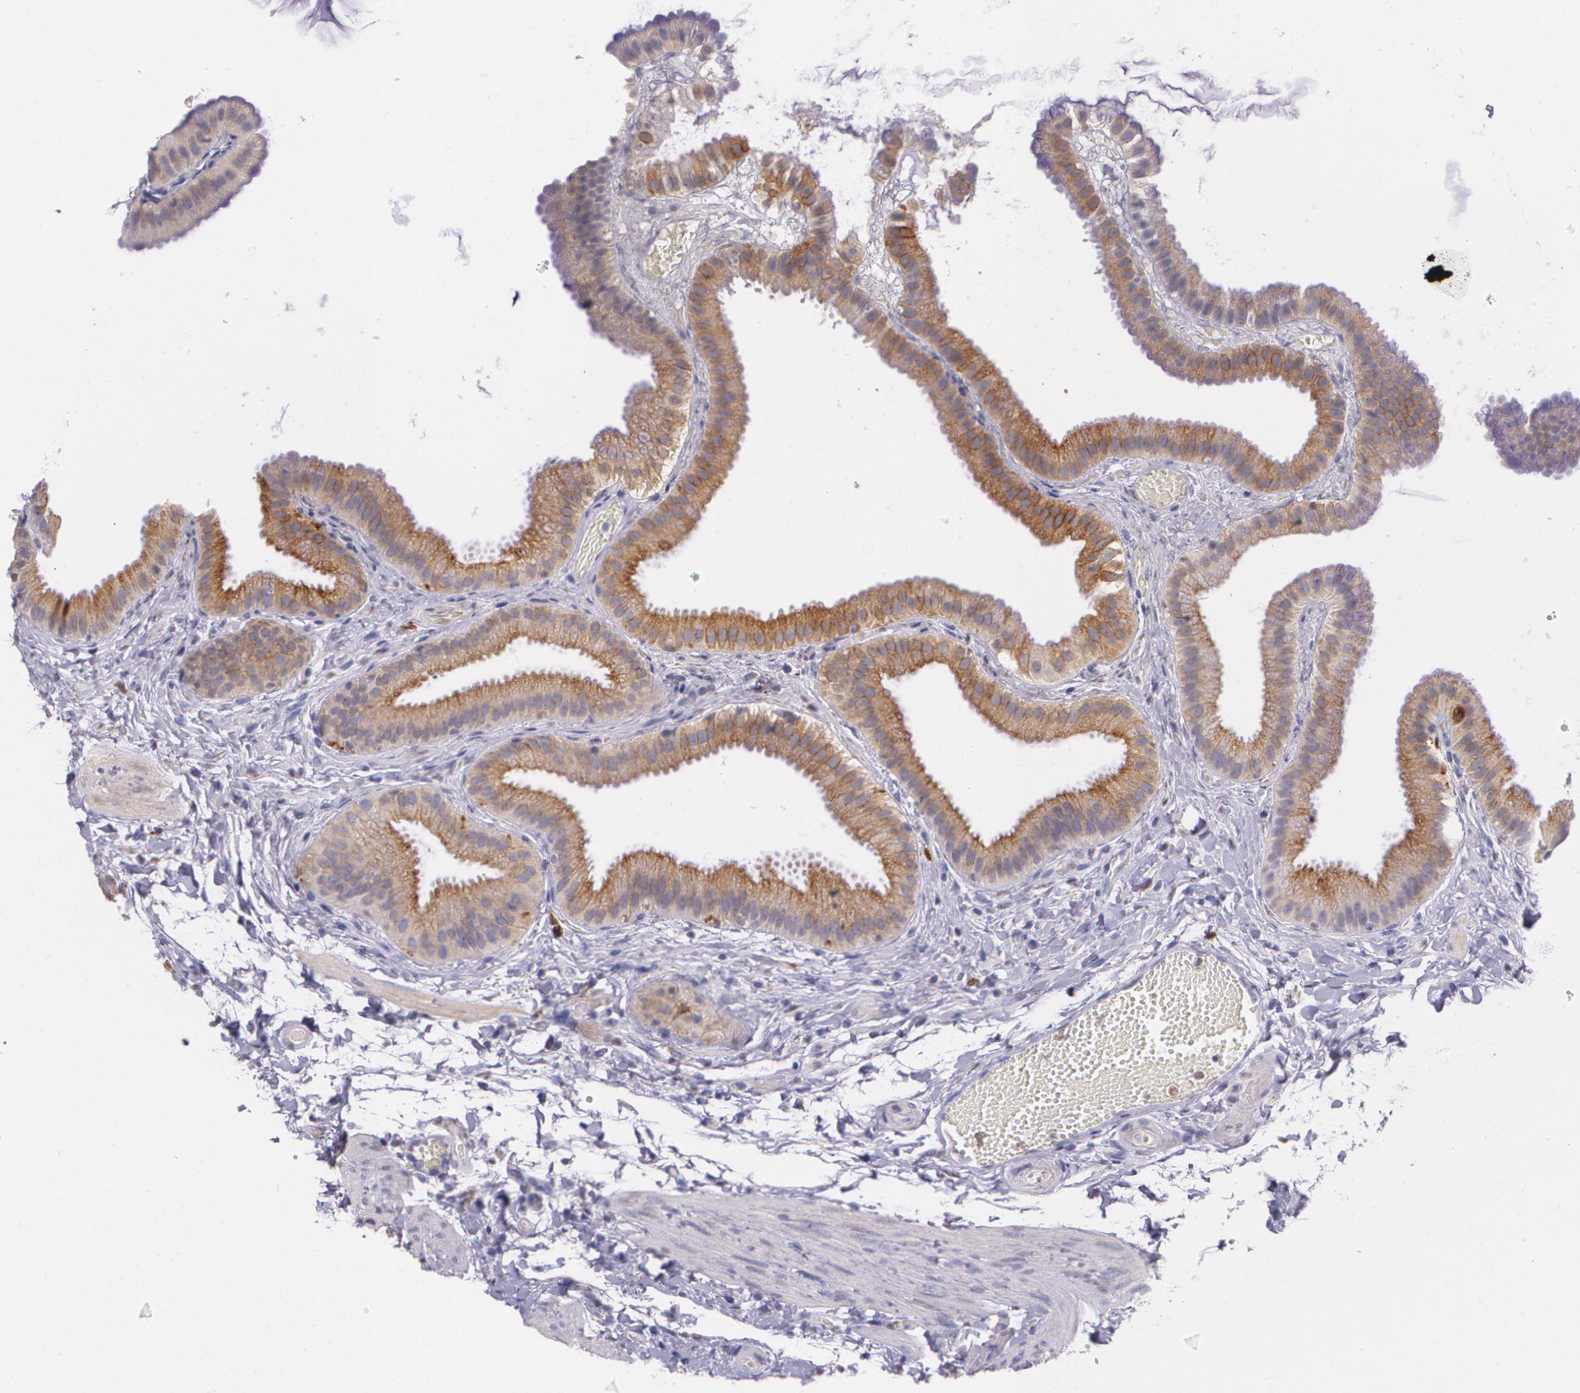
{"staining": {"intensity": "moderate", "quantity": ">75%", "location": "cytoplasmic/membranous"}, "tissue": "gallbladder", "cell_type": "Glandular cells", "image_type": "normal", "snomed": [{"axis": "morphology", "description": "Normal tissue, NOS"}, {"axis": "topography", "description": "Gallbladder"}], "caption": "Unremarkable gallbladder exhibits moderate cytoplasmic/membranous expression in about >75% of glandular cells, visualized by immunohistochemistry. (DAB = brown stain, brightfield microscopy at high magnification).", "gene": "RTN1", "patient": {"sex": "female", "age": 63}}